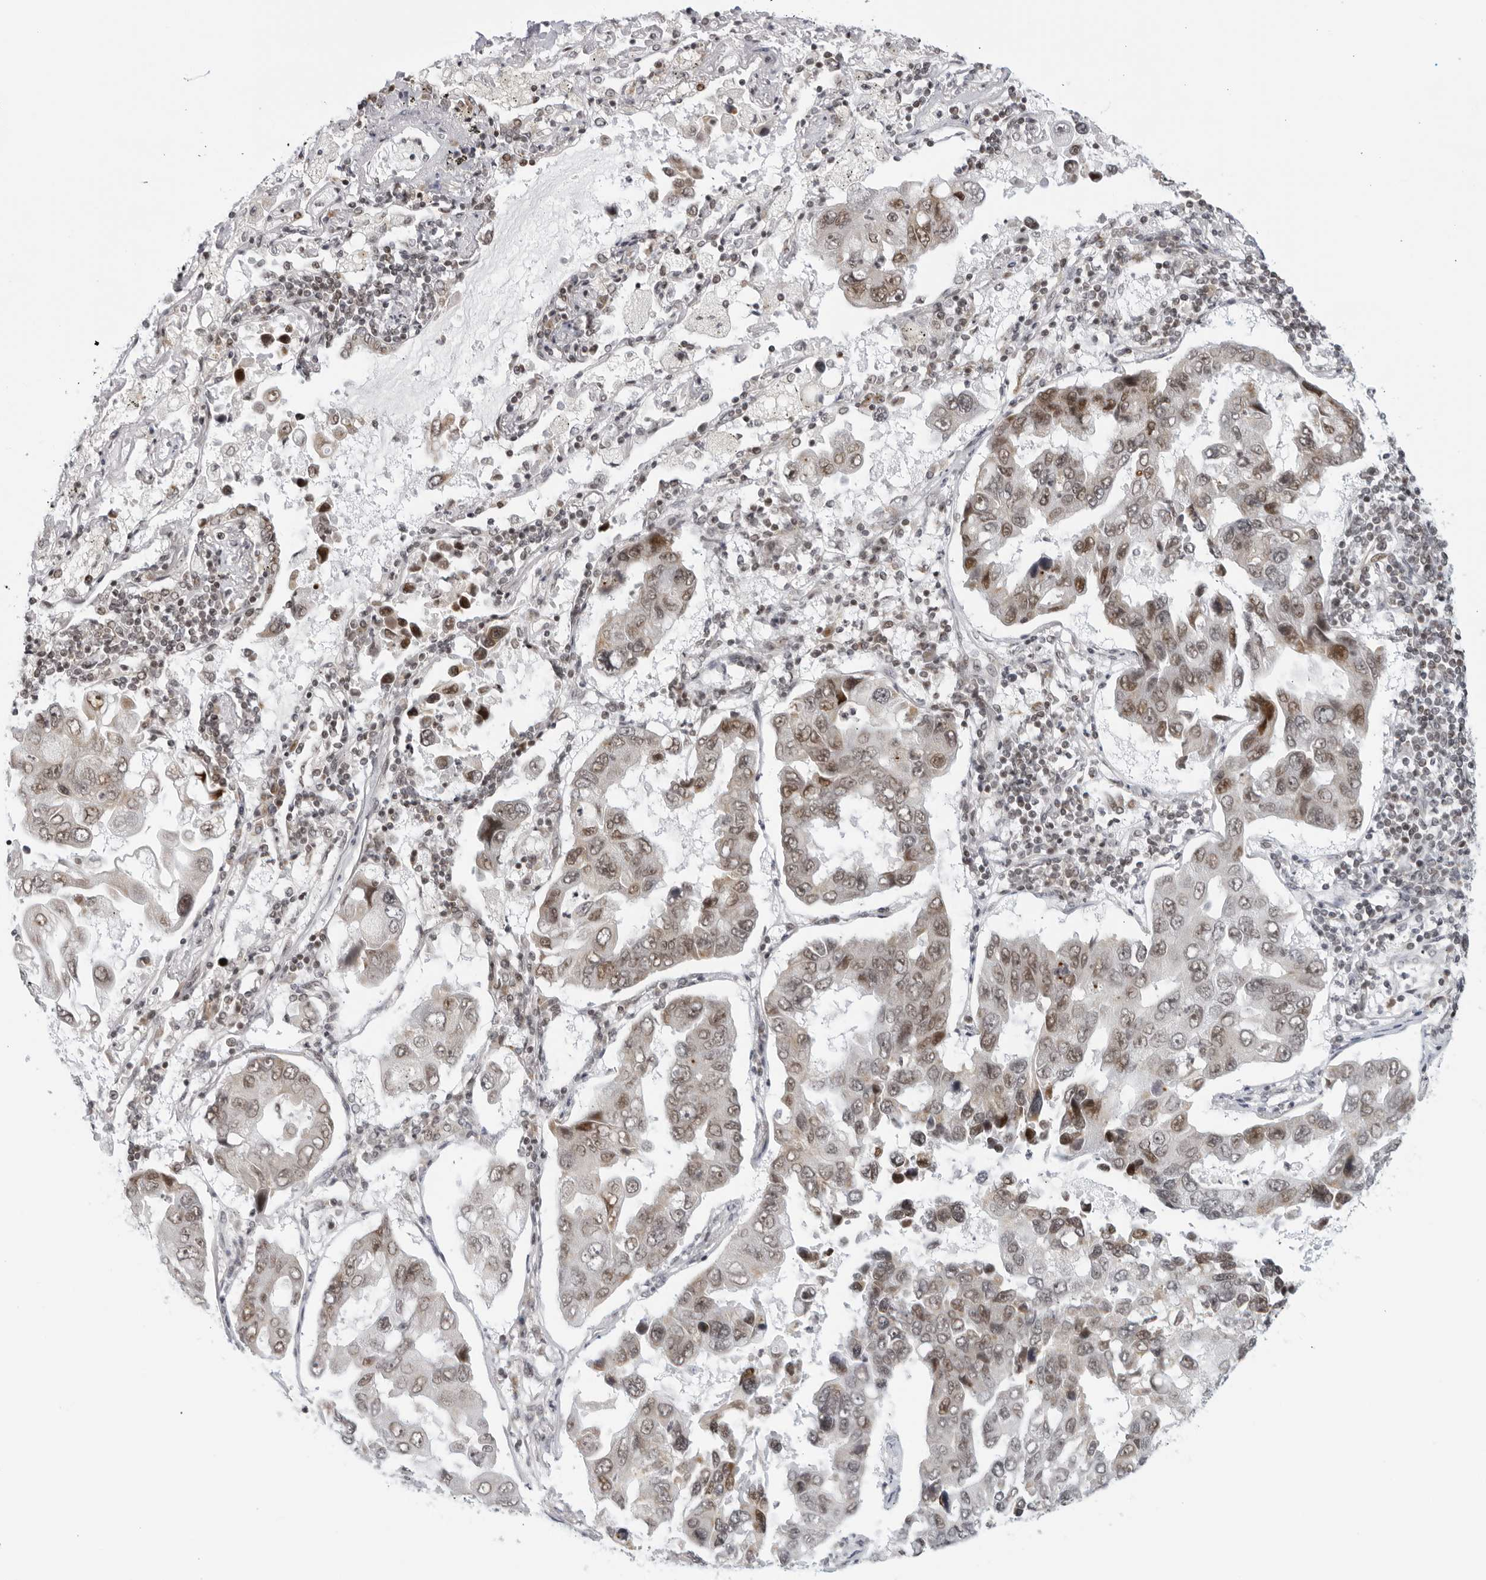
{"staining": {"intensity": "weak", "quantity": "<25%", "location": "cytoplasmic/membranous"}, "tissue": "lung cancer", "cell_type": "Tumor cells", "image_type": "cancer", "snomed": [{"axis": "morphology", "description": "Adenocarcinoma, NOS"}, {"axis": "topography", "description": "Lung"}], "caption": "Immunohistochemical staining of human lung cancer demonstrates no significant expression in tumor cells.", "gene": "RAB11FIP3", "patient": {"sex": "male", "age": 64}}